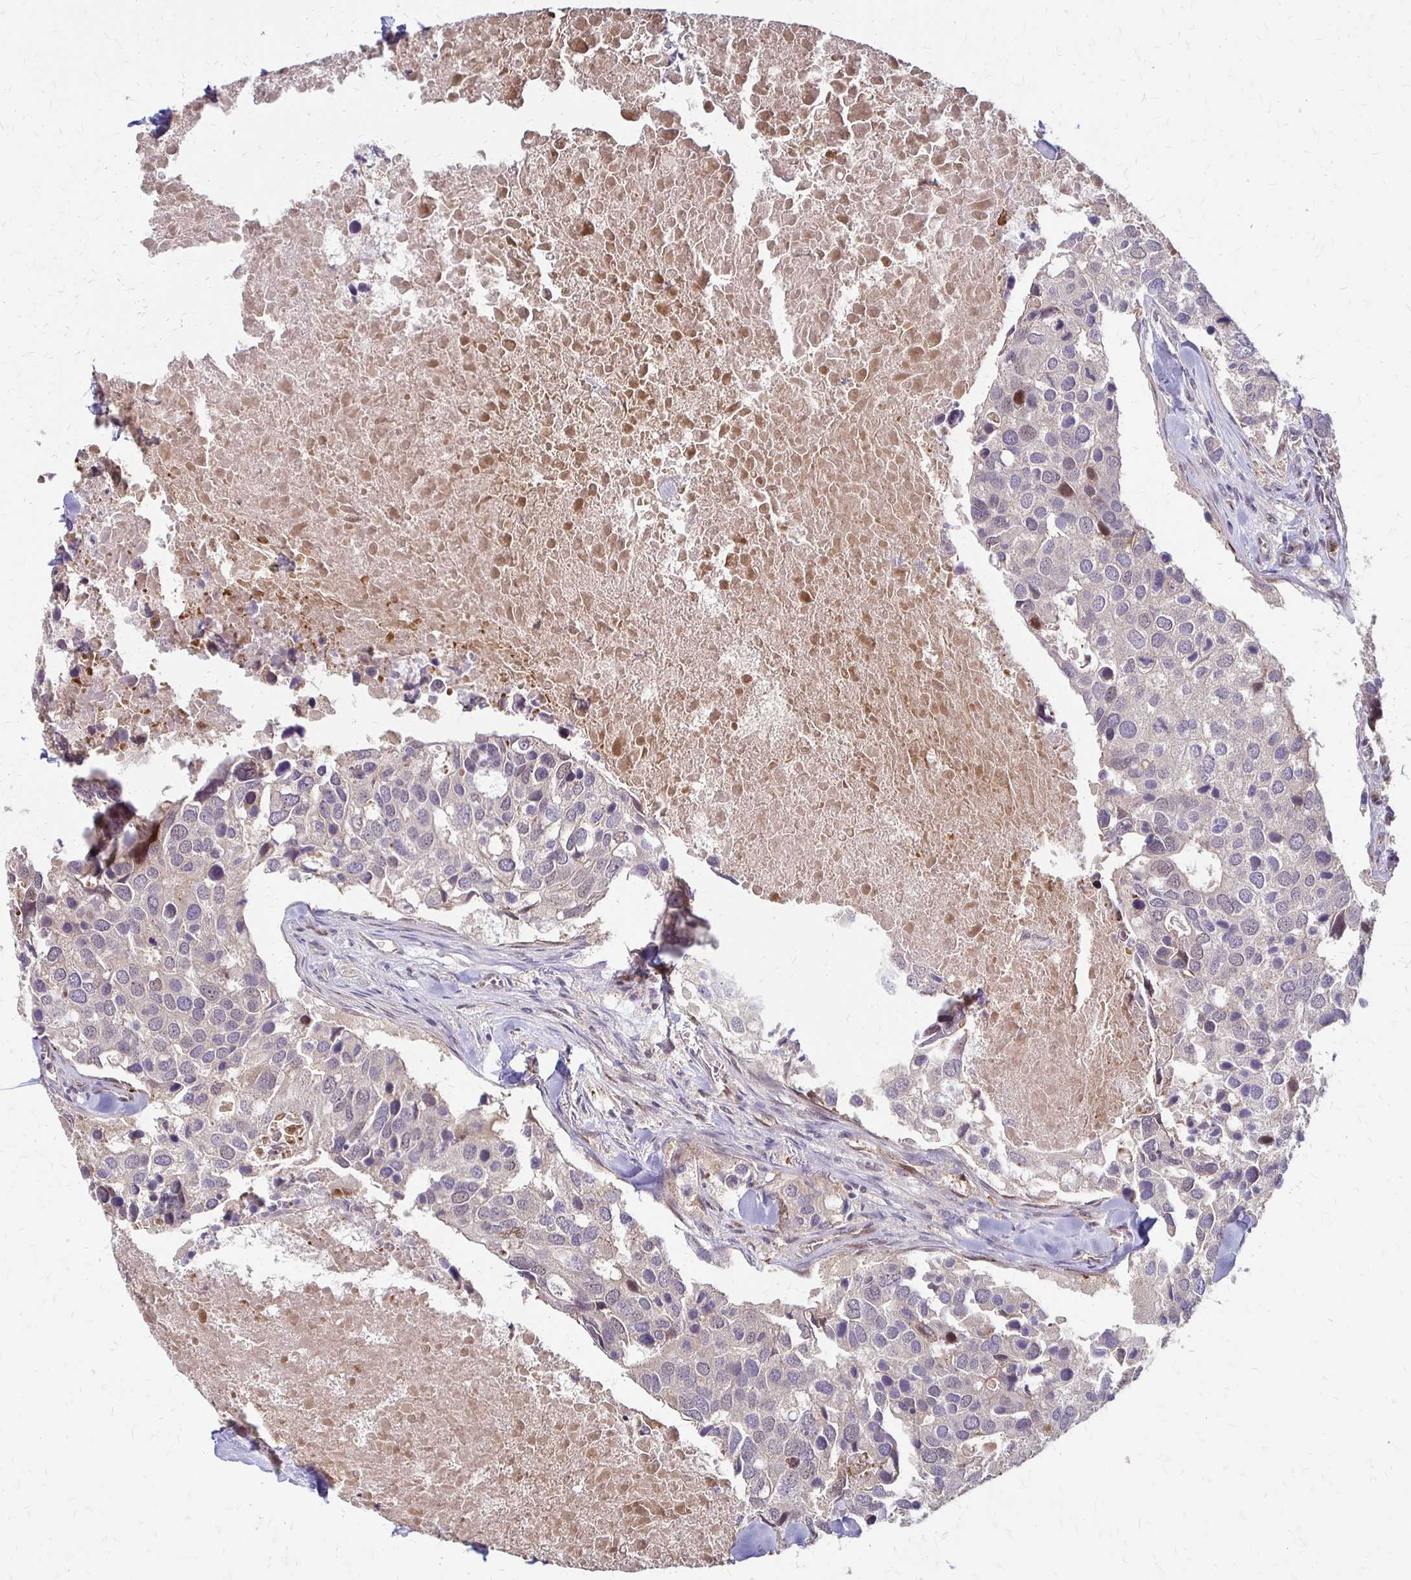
{"staining": {"intensity": "negative", "quantity": "none", "location": "none"}, "tissue": "breast cancer", "cell_type": "Tumor cells", "image_type": "cancer", "snomed": [{"axis": "morphology", "description": "Duct carcinoma"}, {"axis": "topography", "description": "Breast"}], "caption": "DAB (3,3'-diaminobenzidine) immunohistochemical staining of breast cancer (invasive ductal carcinoma) exhibits no significant staining in tumor cells.", "gene": "CFL2", "patient": {"sex": "female", "age": 83}}